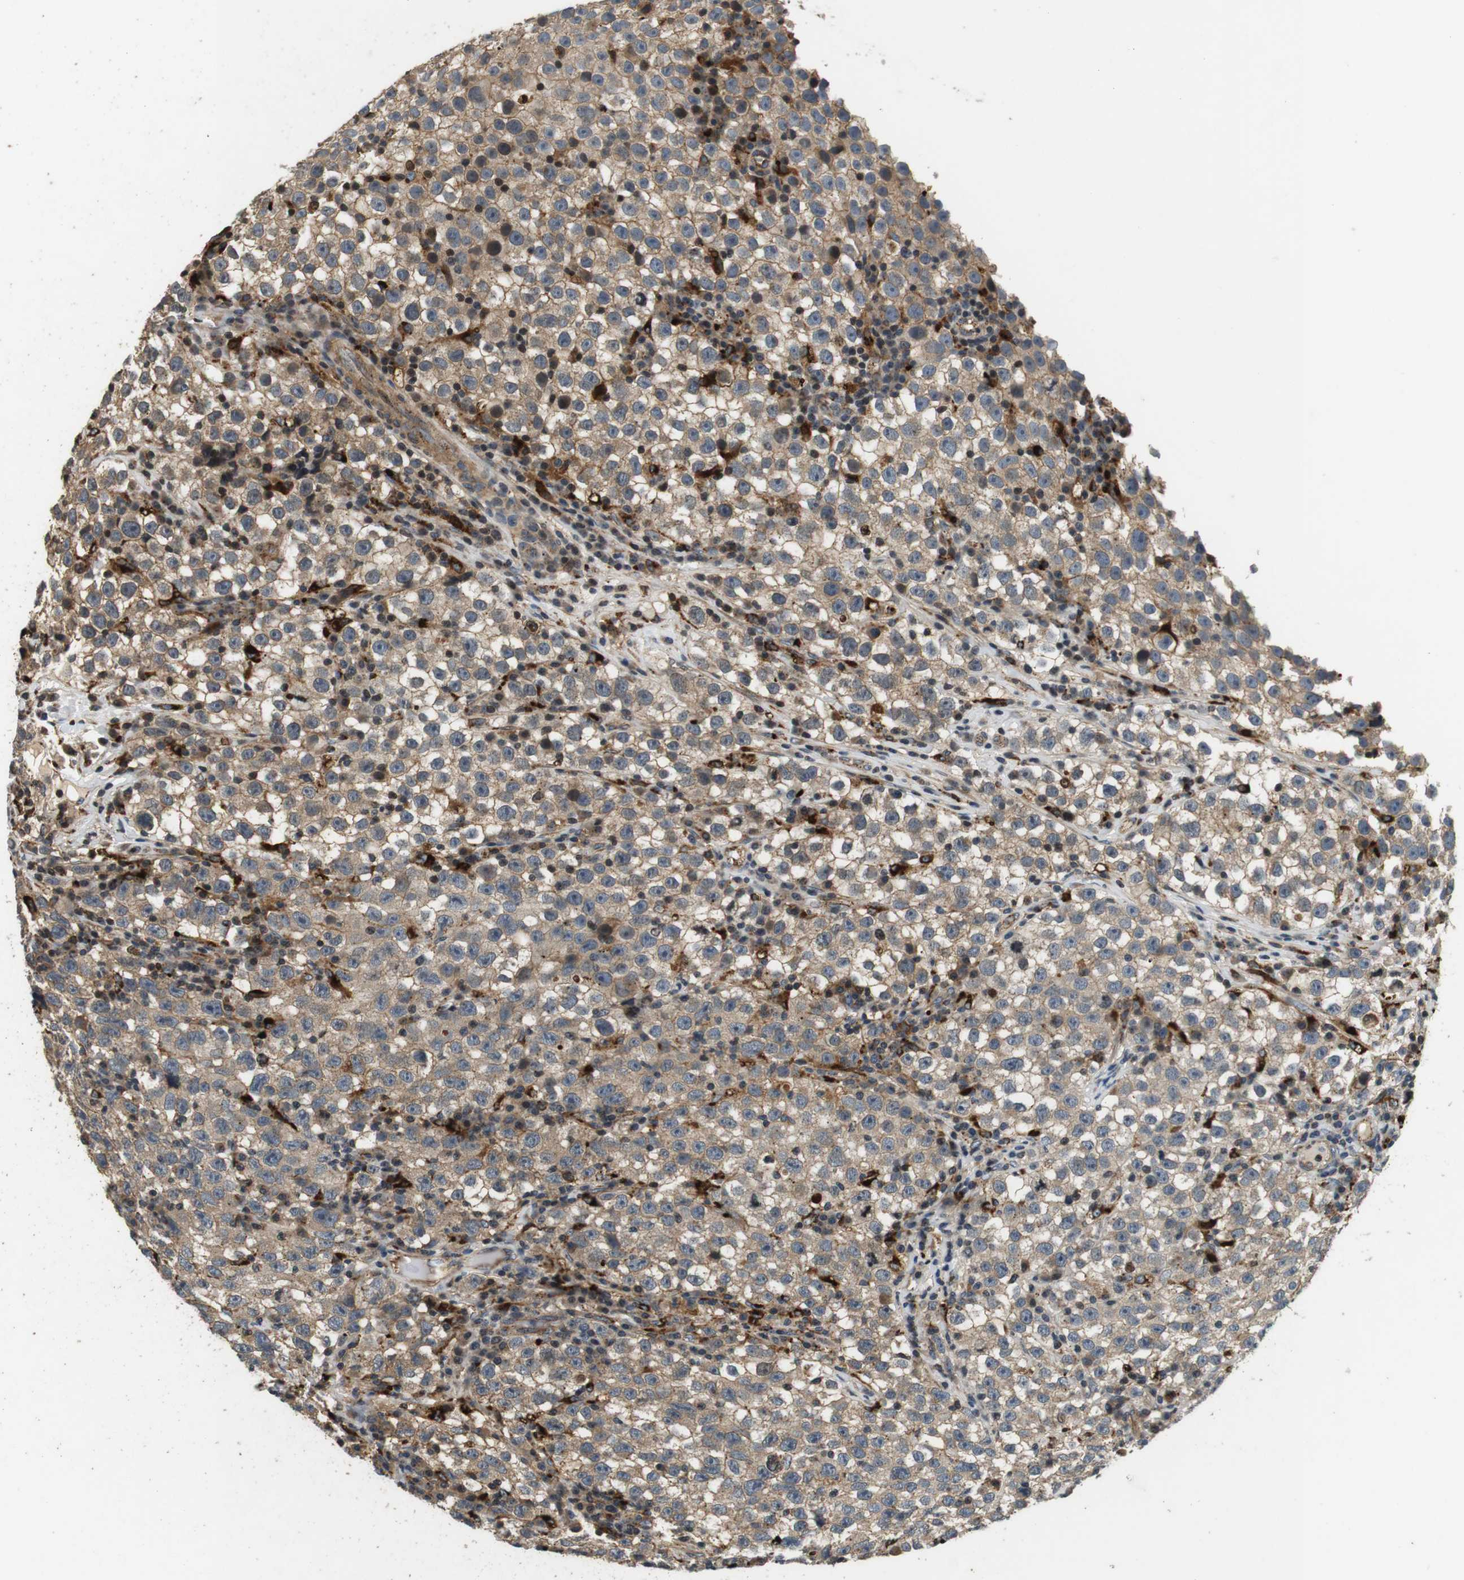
{"staining": {"intensity": "weak", "quantity": ">75%", "location": "cytoplasmic/membranous"}, "tissue": "testis cancer", "cell_type": "Tumor cells", "image_type": "cancer", "snomed": [{"axis": "morphology", "description": "Seminoma, NOS"}, {"axis": "topography", "description": "Testis"}], "caption": "Testis seminoma tissue demonstrates weak cytoplasmic/membranous positivity in approximately >75% of tumor cells, visualized by immunohistochemistry. (DAB IHC with brightfield microscopy, high magnification).", "gene": "TXNRD1", "patient": {"sex": "male", "age": 22}}